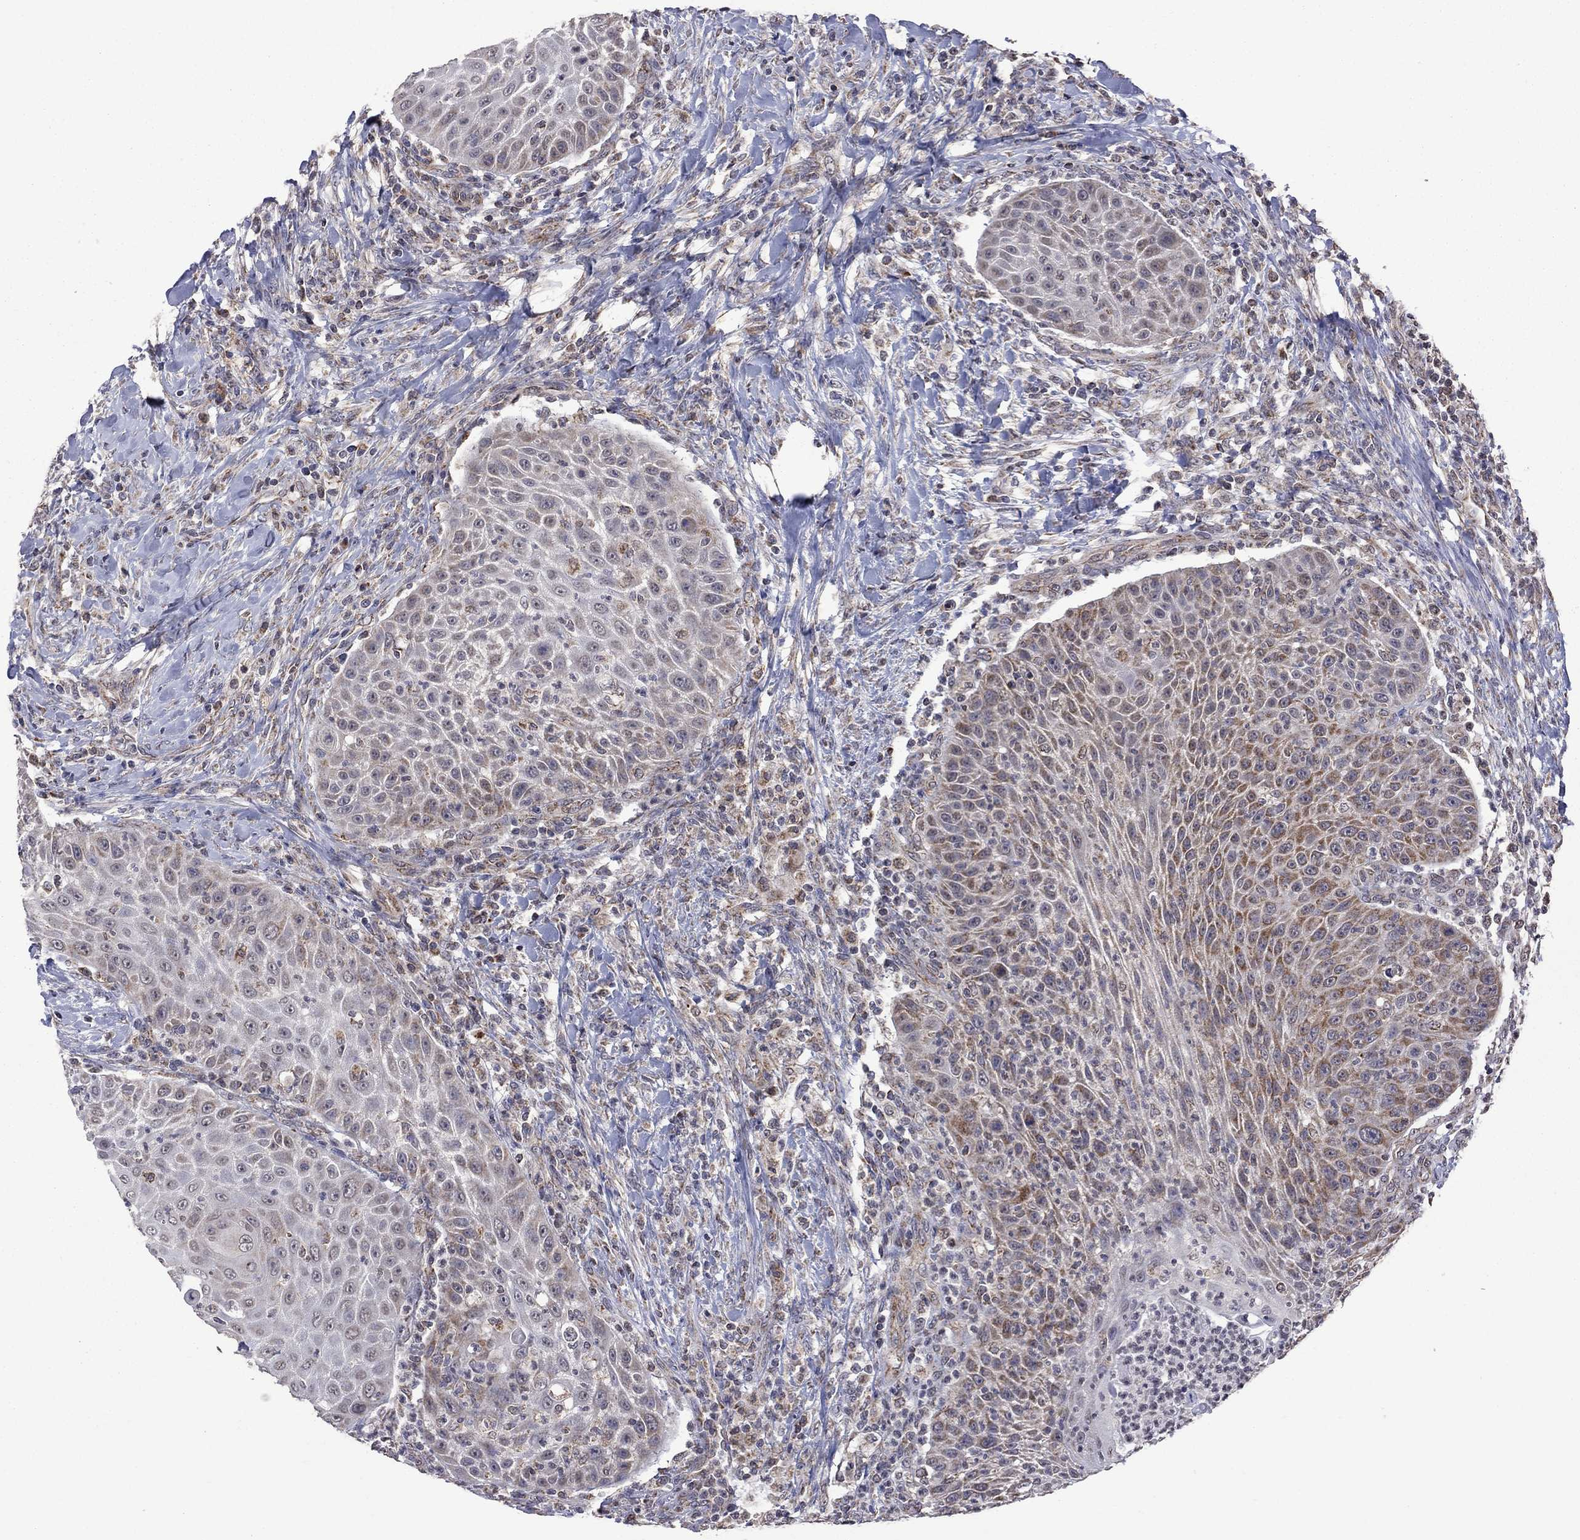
{"staining": {"intensity": "strong", "quantity": "25%-75%", "location": "cytoplasmic/membranous"}, "tissue": "head and neck cancer", "cell_type": "Tumor cells", "image_type": "cancer", "snomed": [{"axis": "morphology", "description": "Squamous cell carcinoma, NOS"}, {"axis": "topography", "description": "Head-Neck"}], "caption": "Head and neck cancer (squamous cell carcinoma) stained for a protein reveals strong cytoplasmic/membranous positivity in tumor cells.", "gene": "NDUFB1", "patient": {"sex": "male", "age": 69}}